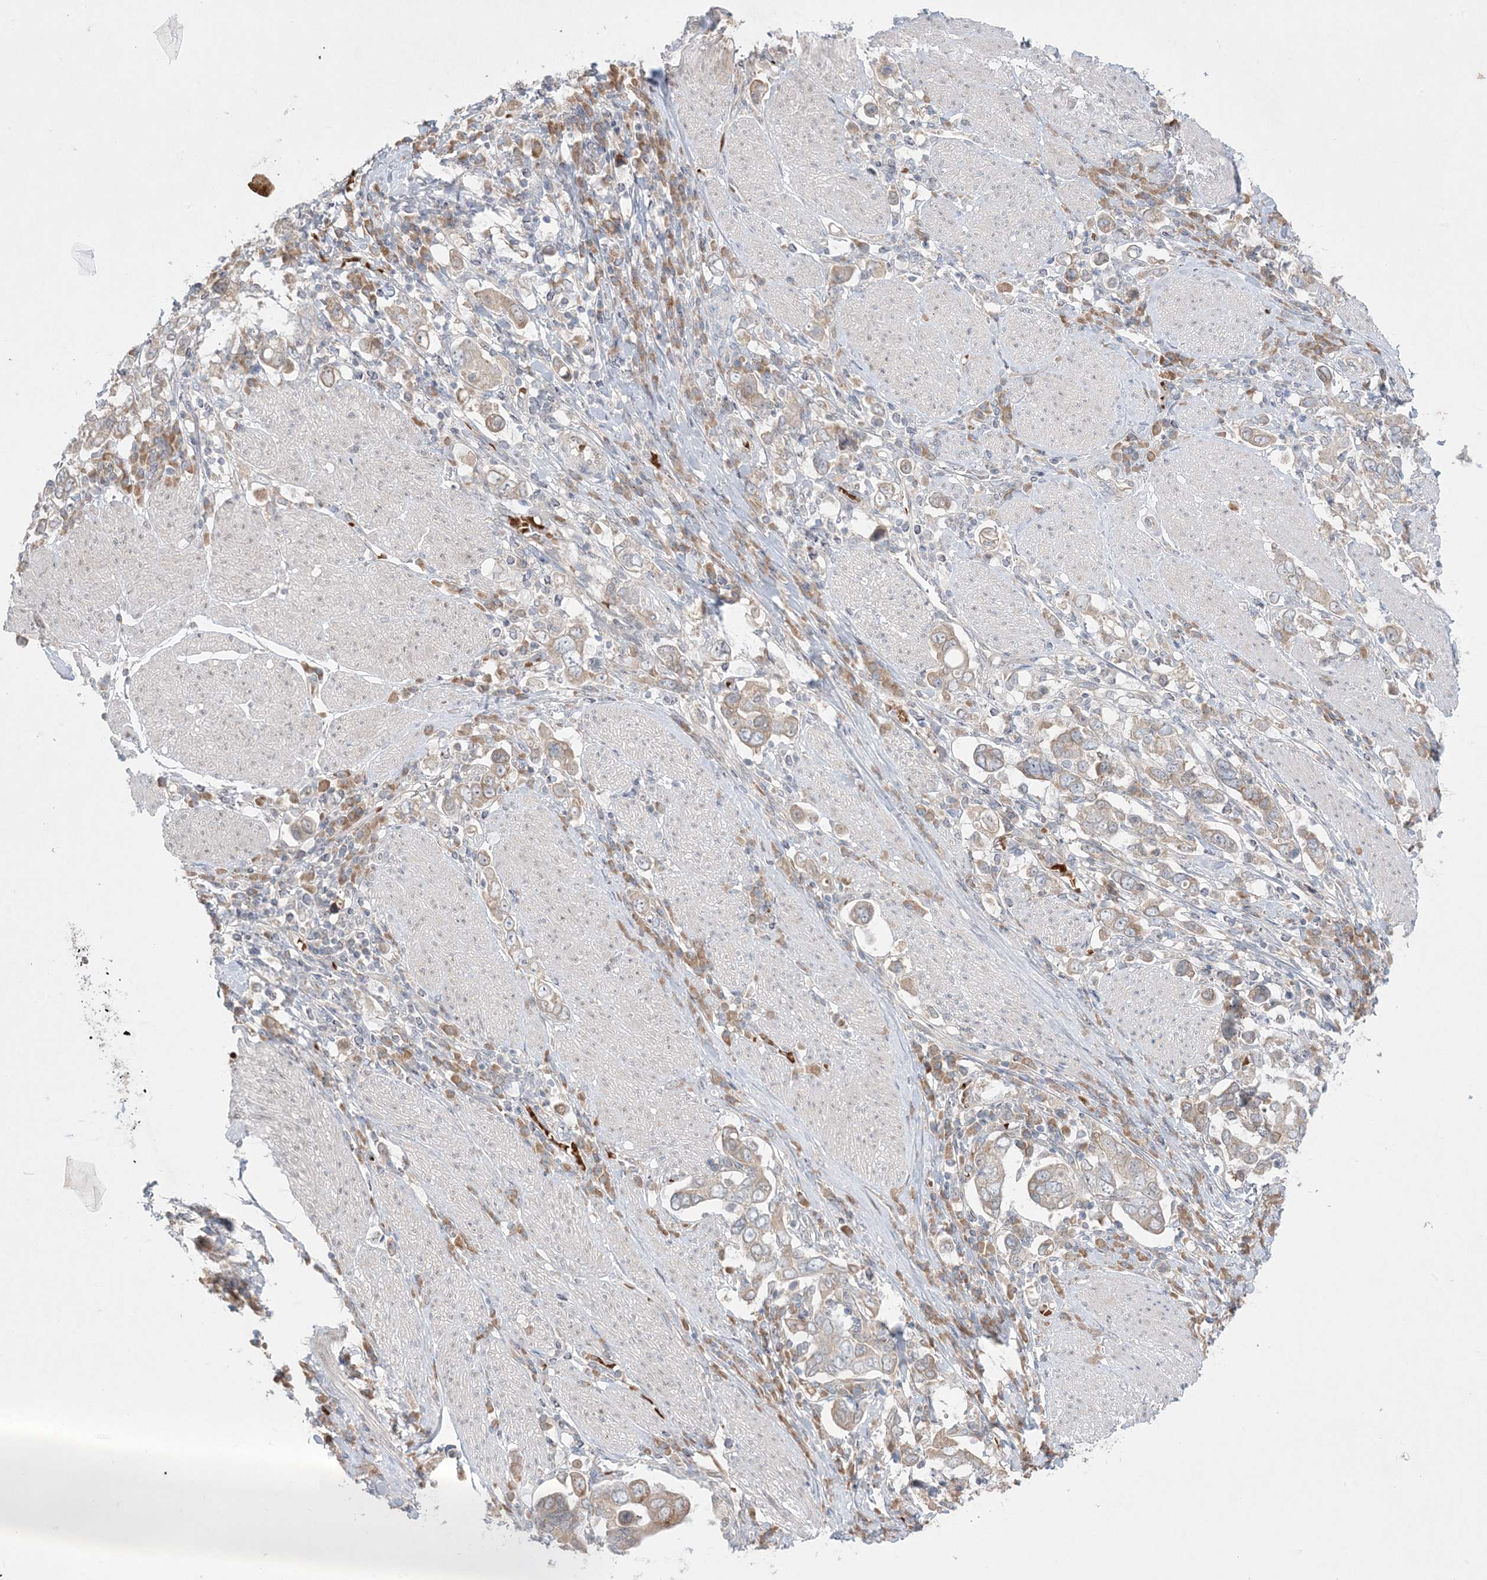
{"staining": {"intensity": "weak", "quantity": "25%-75%", "location": "cytoplasmic/membranous"}, "tissue": "stomach cancer", "cell_type": "Tumor cells", "image_type": "cancer", "snomed": [{"axis": "morphology", "description": "Adenocarcinoma, NOS"}, {"axis": "topography", "description": "Stomach, upper"}], "caption": "IHC histopathology image of neoplastic tissue: stomach cancer stained using immunohistochemistry demonstrates low levels of weak protein expression localized specifically in the cytoplasmic/membranous of tumor cells, appearing as a cytoplasmic/membranous brown color.", "gene": "MMGT1", "patient": {"sex": "male", "age": 62}}